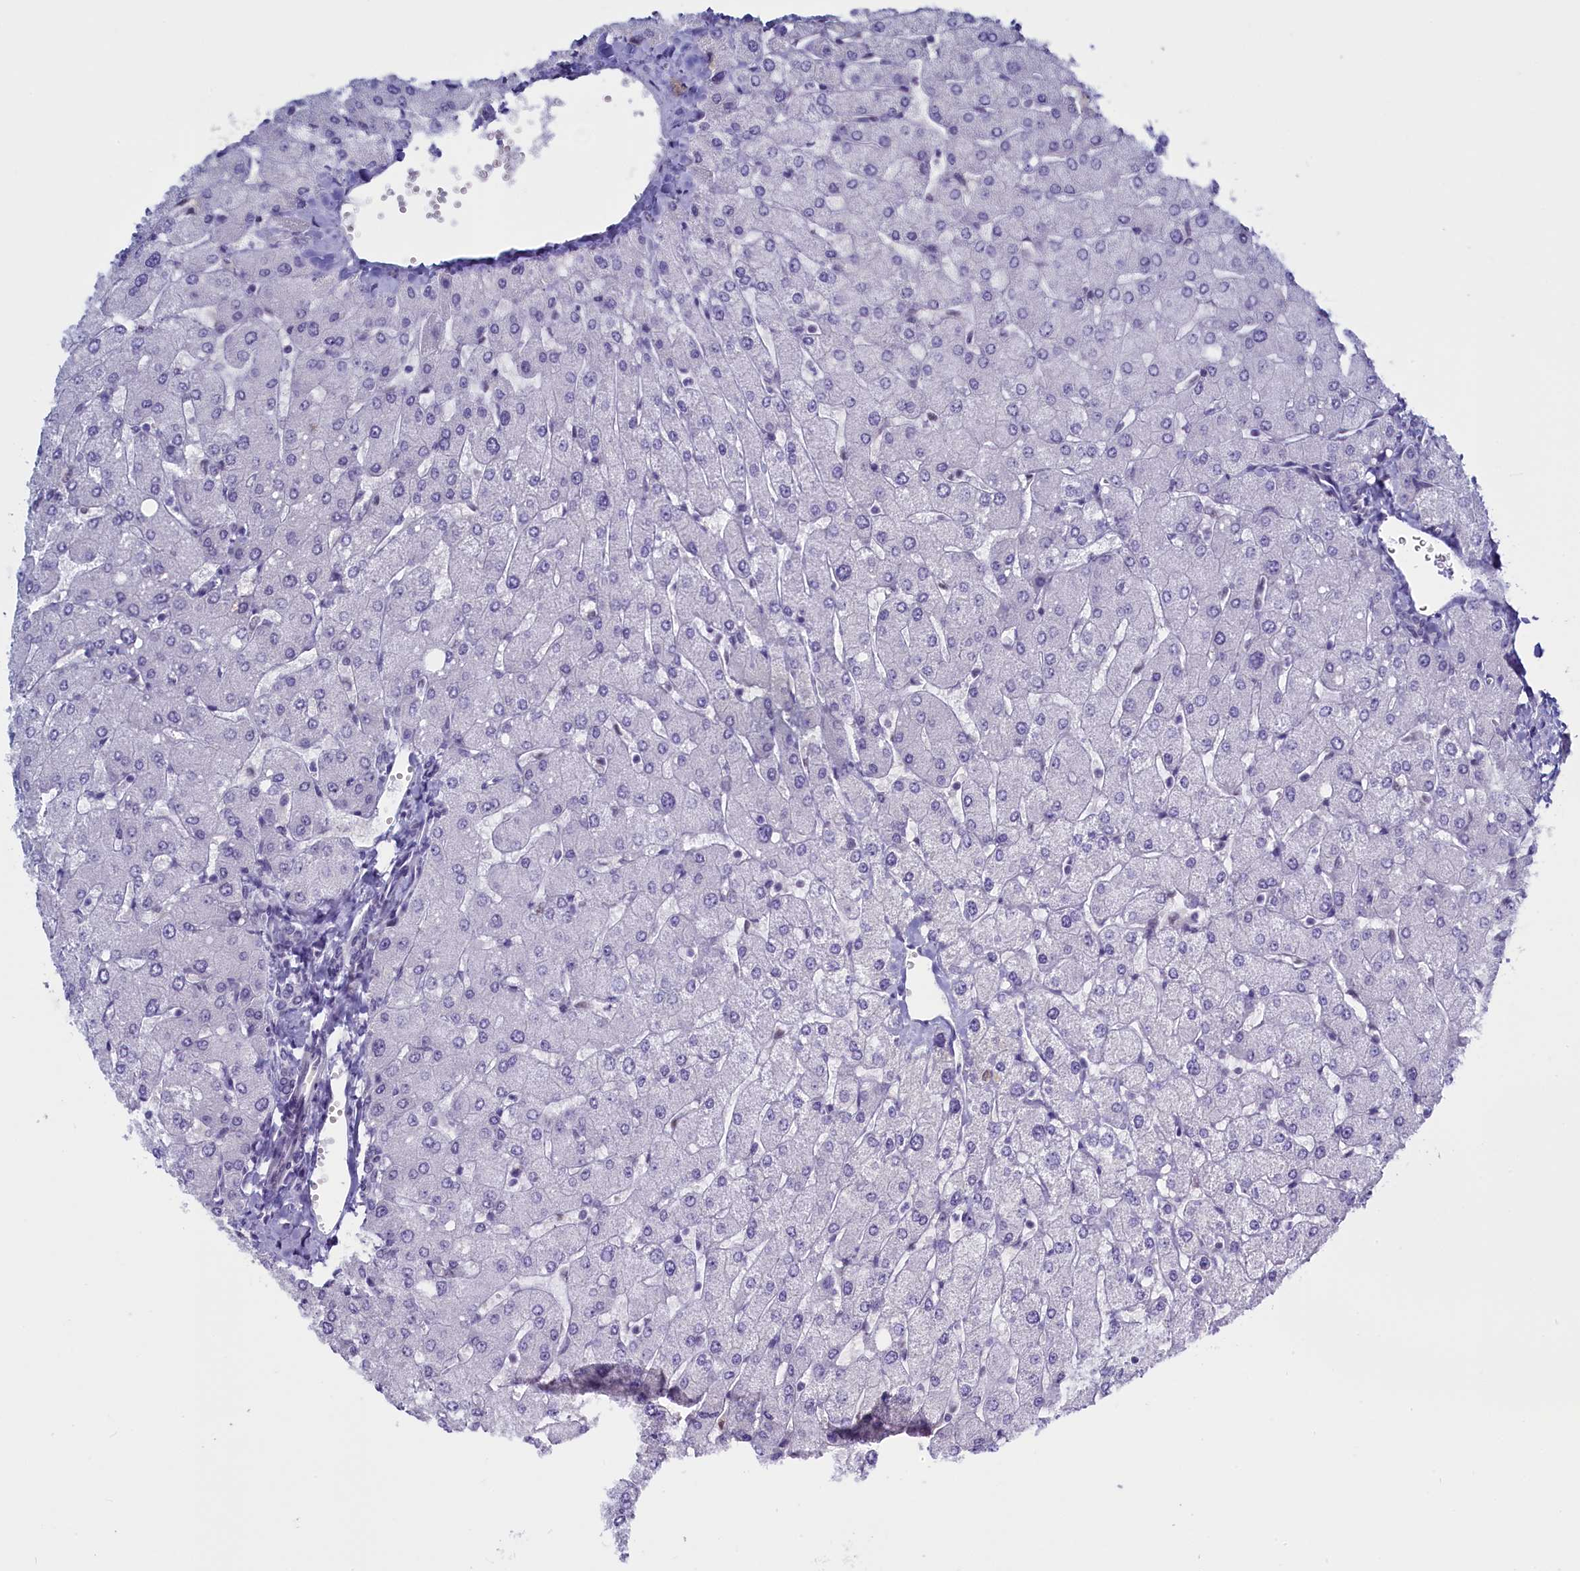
{"staining": {"intensity": "negative", "quantity": "none", "location": "none"}, "tissue": "liver", "cell_type": "Cholangiocytes", "image_type": "normal", "snomed": [{"axis": "morphology", "description": "Normal tissue, NOS"}, {"axis": "topography", "description": "Liver"}], "caption": "This is an immunohistochemistry (IHC) micrograph of normal human liver. There is no positivity in cholangiocytes.", "gene": "CD2BP2", "patient": {"sex": "male", "age": 55}}